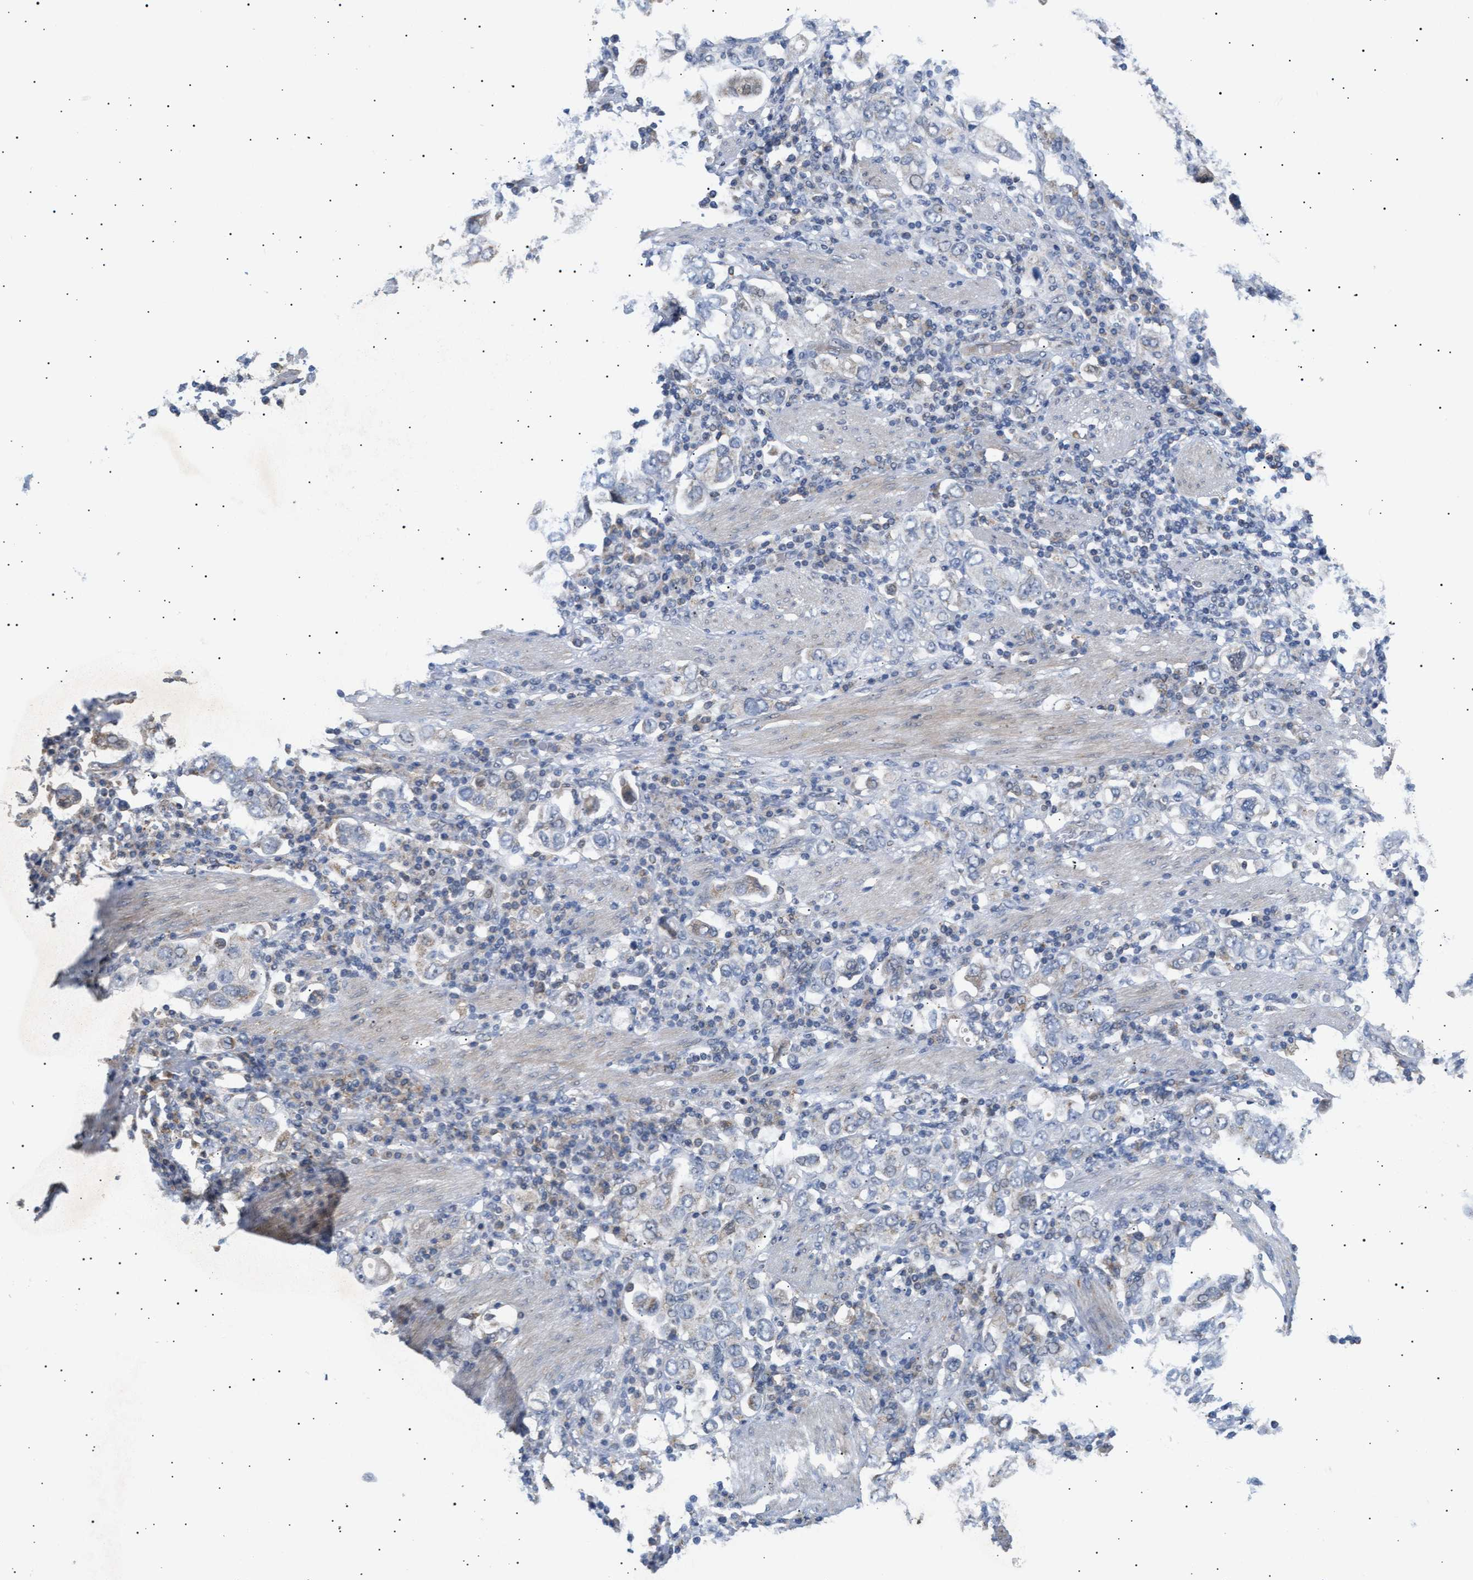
{"staining": {"intensity": "negative", "quantity": "none", "location": "none"}, "tissue": "stomach cancer", "cell_type": "Tumor cells", "image_type": "cancer", "snomed": [{"axis": "morphology", "description": "Adenocarcinoma, NOS"}, {"axis": "topography", "description": "Stomach, upper"}], "caption": "Stomach cancer (adenocarcinoma) stained for a protein using IHC shows no expression tumor cells.", "gene": "SIRT5", "patient": {"sex": "male", "age": 62}}